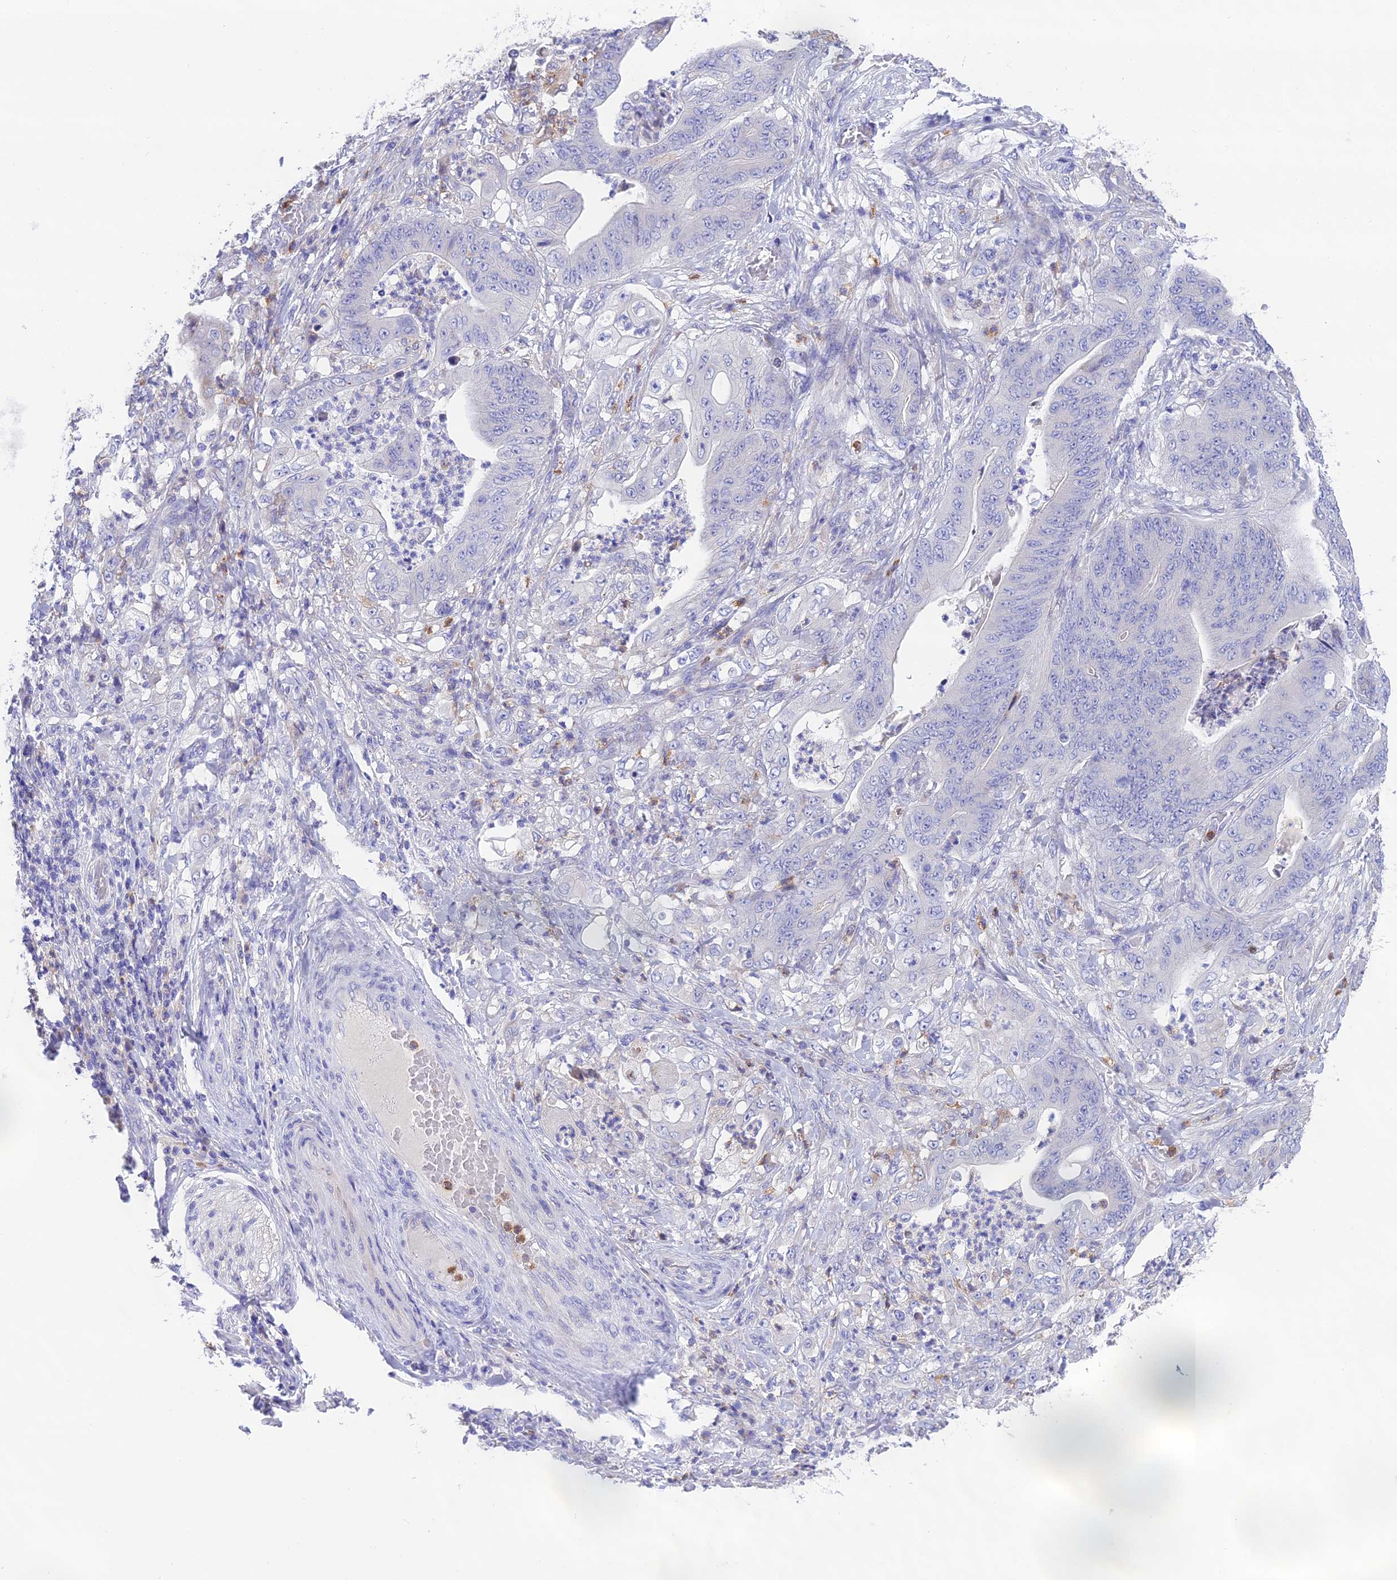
{"staining": {"intensity": "negative", "quantity": "none", "location": "none"}, "tissue": "stomach cancer", "cell_type": "Tumor cells", "image_type": "cancer", "snomed": [{"axis": "morphology", "description": "Adenocarcinoma, NOS"}, {"axis": "topography", "description": "Stomach"}], "caption": "IHC micrograph of human adenocarcinoma (stomach) stained for a protein (brown), which reveals no positivity in tumor cells.", "gene": "KIAA0408", "patient": {"sex": "female", "age": 73}}